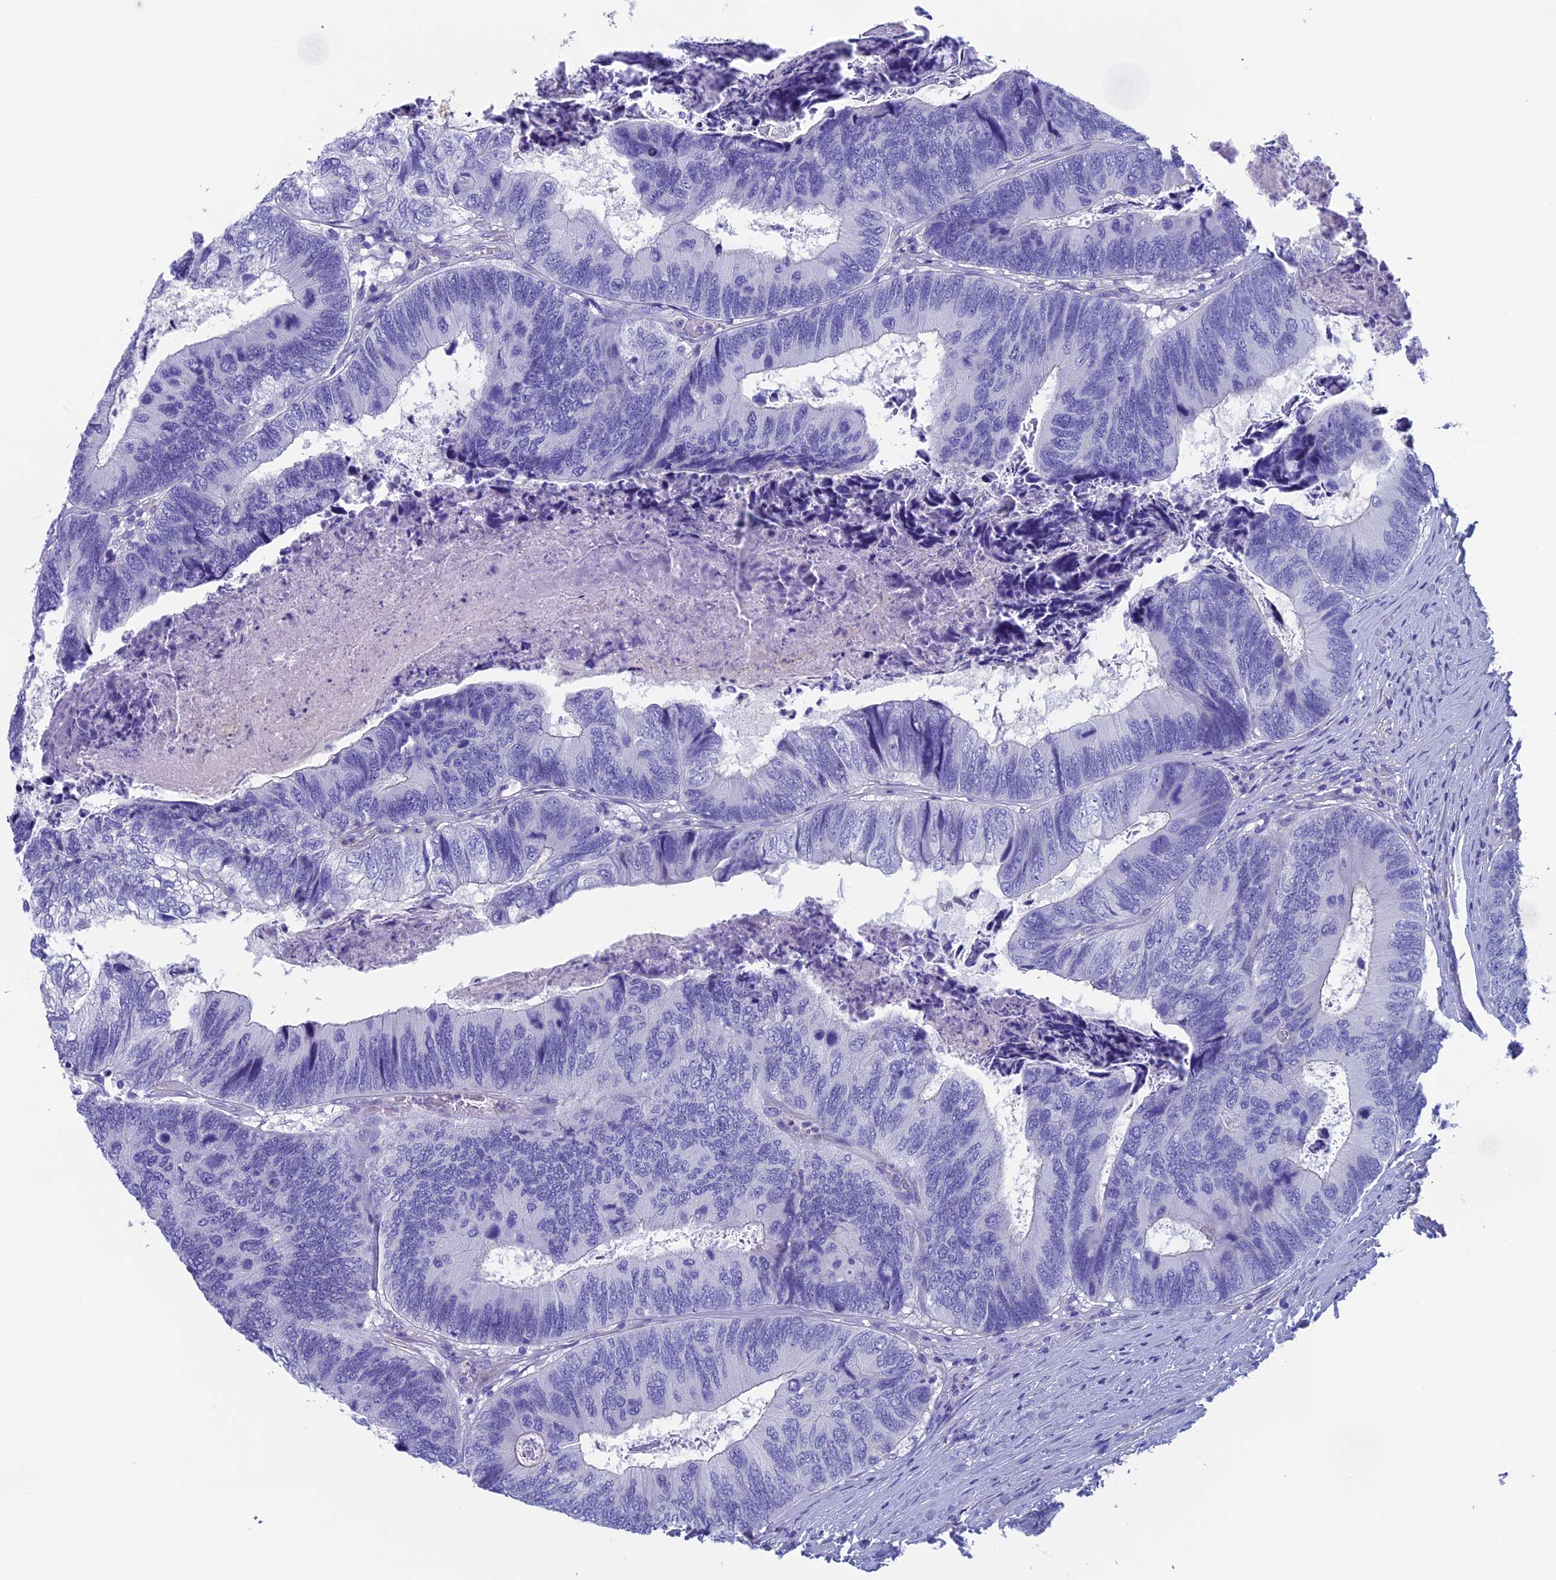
{"staining": {"intensity": "negative", "quantity": "none", "location": "none"}, "tissue": "colorectal cancer", "cell_type": "Tumor cells", "image_type": "cancer", "snomed": [{"axis": "morphology", "description": "Adenocarcinoma, NOS"}, {"axis": "topography", "description": "Colon"}], "caption": "IHC of human adenocarcinoma (colorectal) displays no staining in tumor cells.", "gene": "ADH7", "patient": {"sex": "female", "age": 67}}